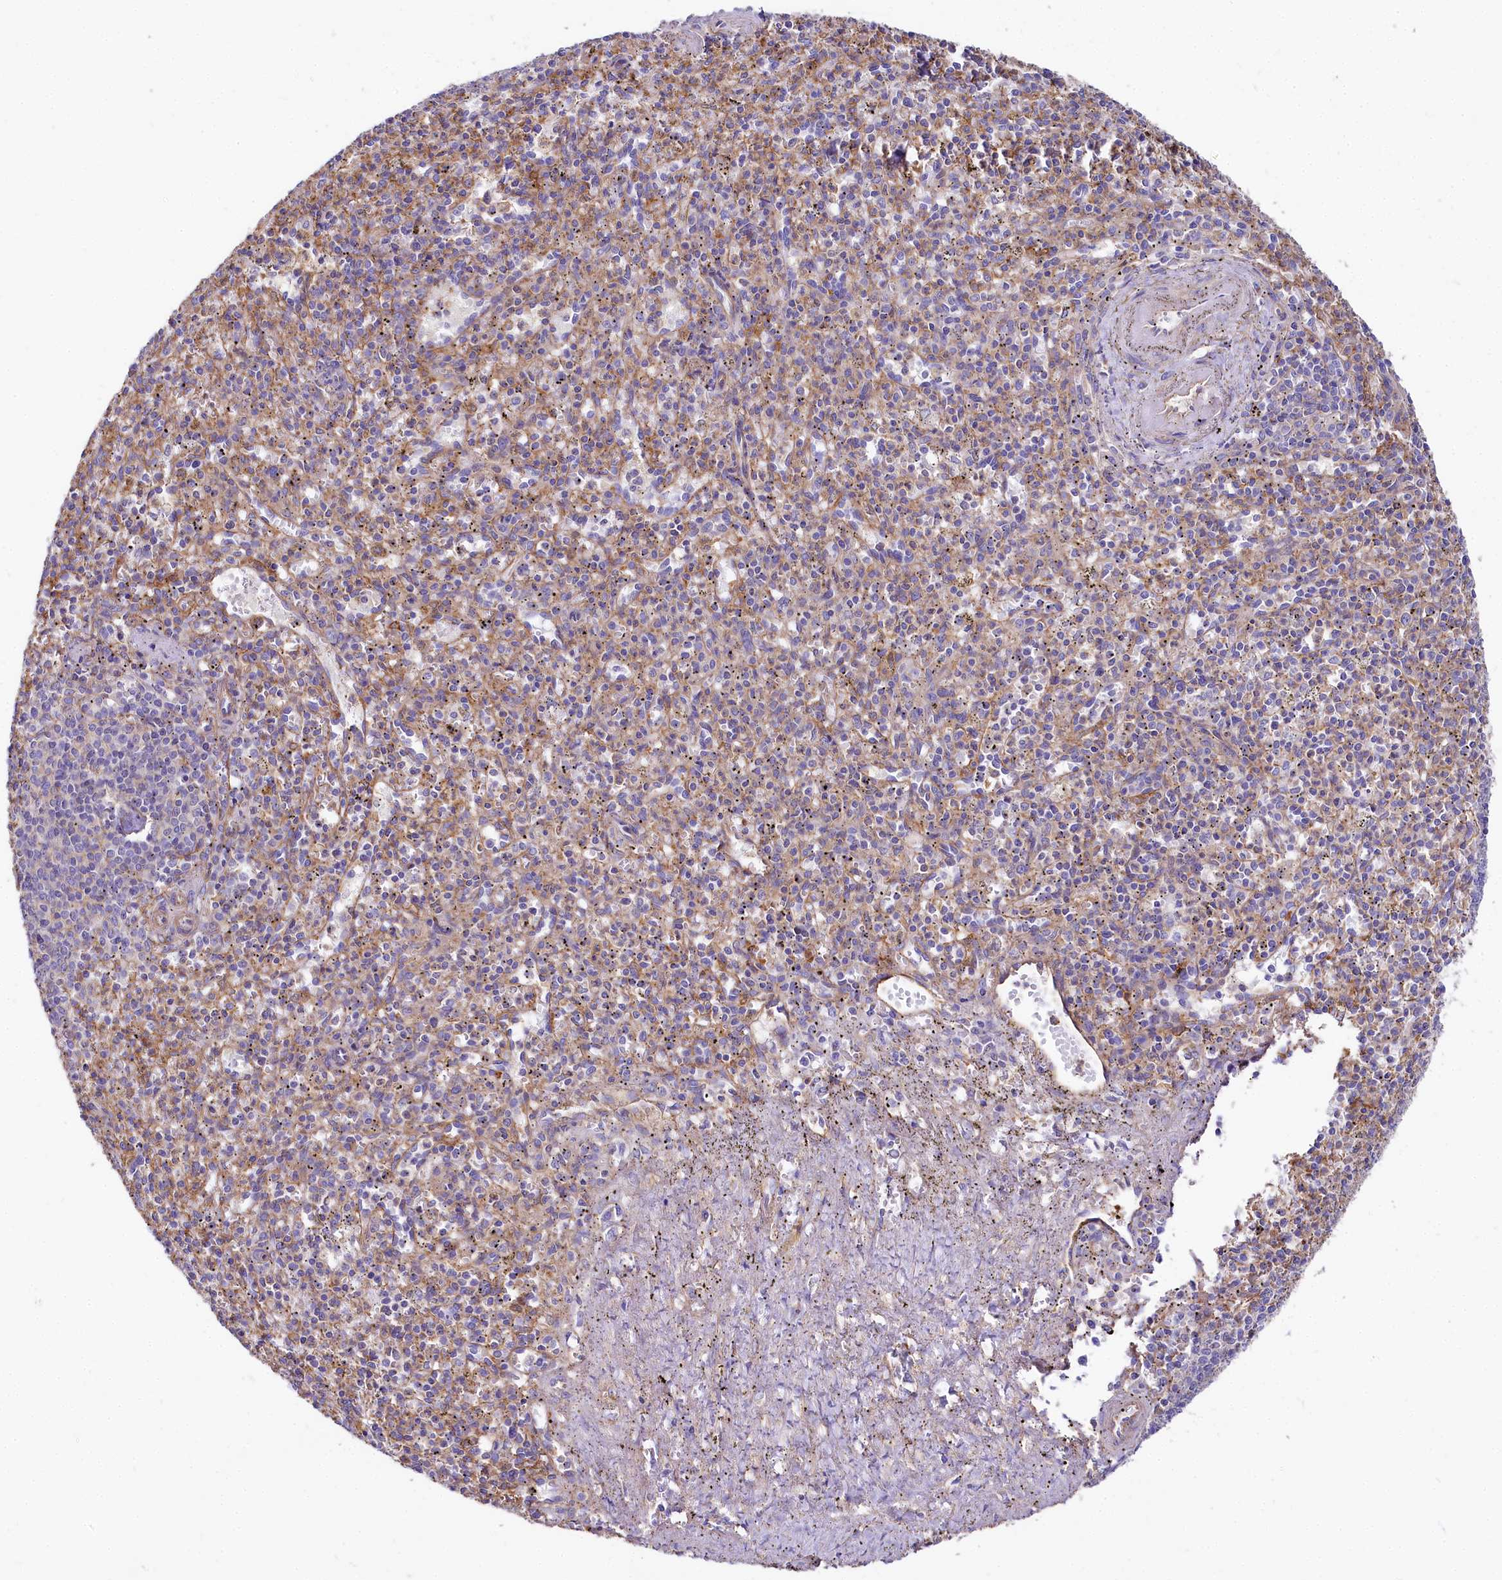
{"staining": {"intensity": "moderate", "quantity": "<25%", "location": "cytoplasmic/membranous"}, "tissue": "spleen", "cell_type": "Cells in red pulp", "image_type": "normal", "snomed": [{"axis": "morphology", "description": "Normal tissue, NOS"}, {"axis": "topography", "description": "Spleen"}], "caption": "Immunohistochemical staining of benign spleen demonstrates <25% levels of moderate cytoplasmic/membranous protein positivity in about <25% of cells in red pulp.", "gene": "FCHSD2", "patient": {"sex": "male", "age": 72}}